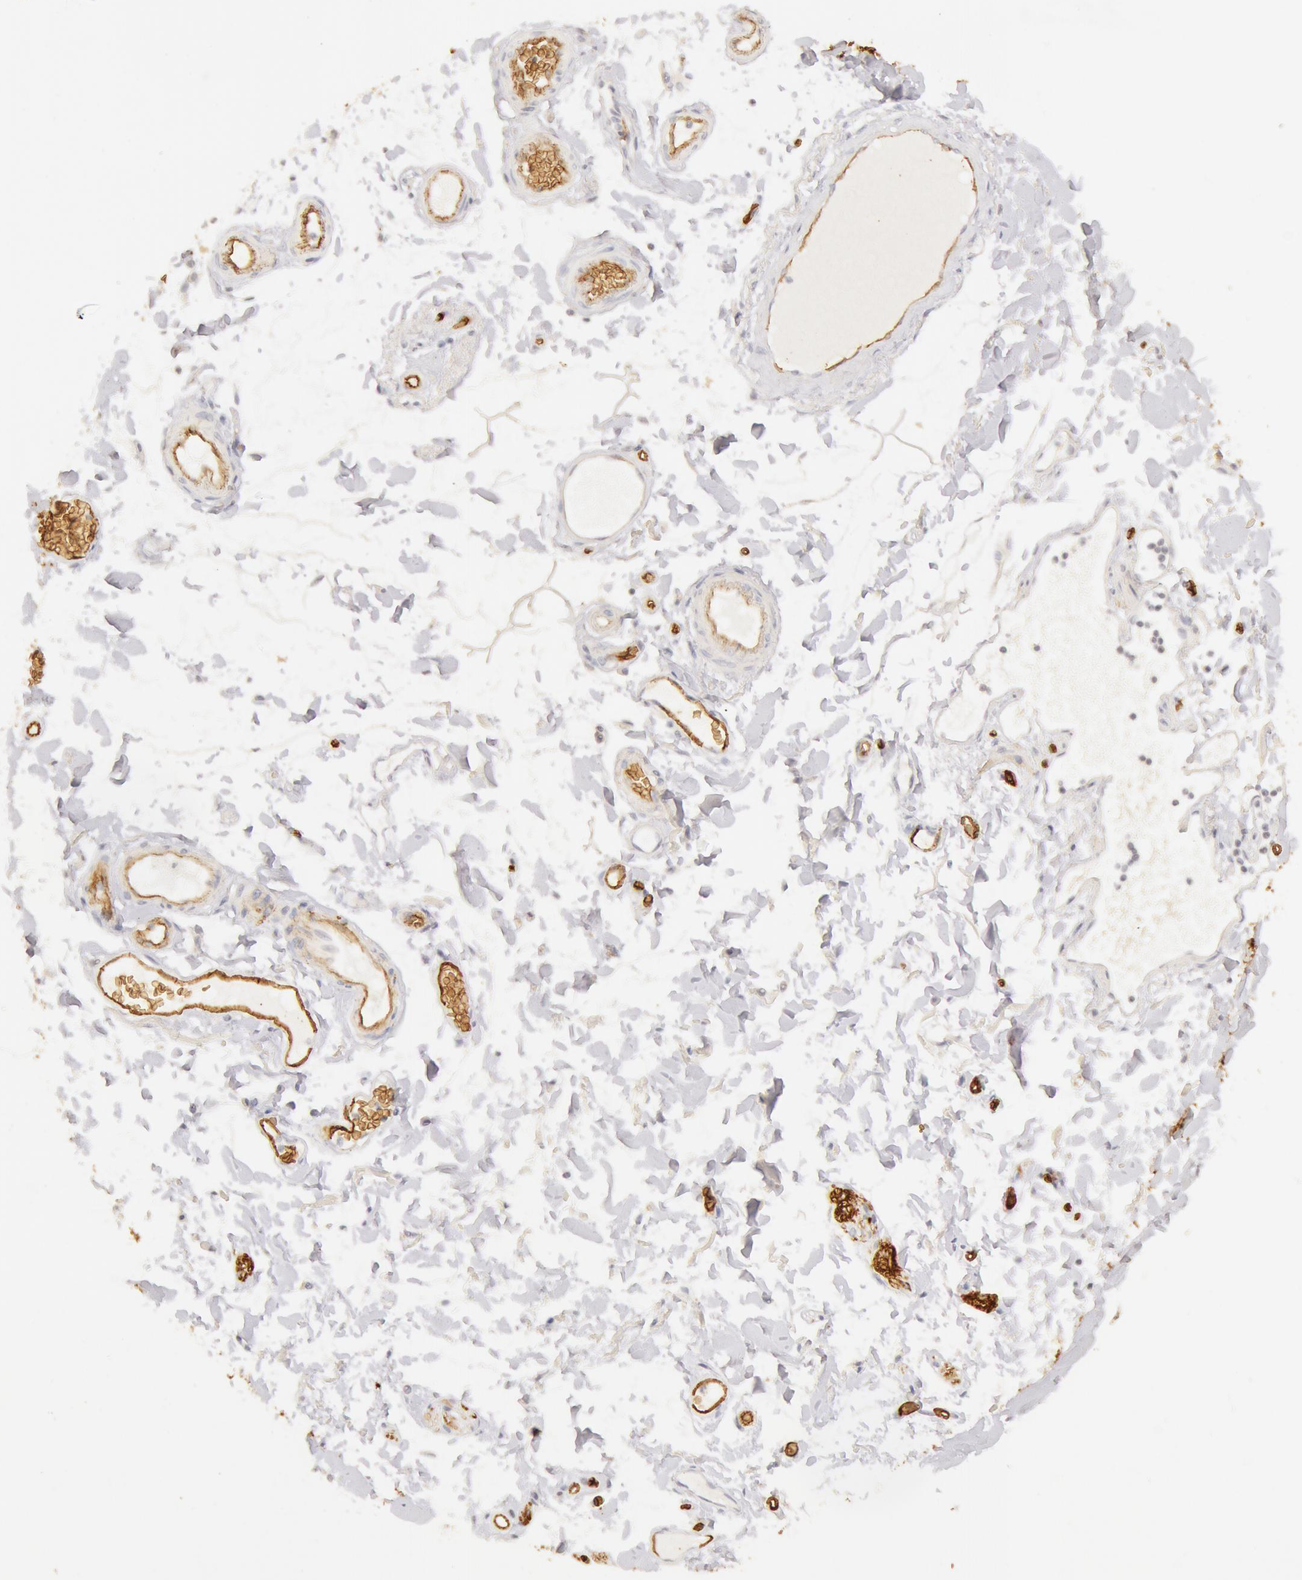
{"staining": {"intensity": "moderate", "quantity": "<25%", "location": "cytoplasmic/membranous"}, "tissue": "adipose tissue", "cell_type": "Adipocytes", "image_type": "normal", "snomed": [{"axis": "morphology", "description": "Normal tissue, NOS"}, {"axis": "topography", "description": "Duodenum"}], "caption": "Immunohistochemistry (IHC) photomicrograph of unremarkable human adipose tissue stained for a protein (brown), which demonstrates low levels of moderate cytoplasmic/membranous expression in approximately <25% of adipocytes.", "gene": "AQP1", "patient": {"sex": "male", "age": 63}}